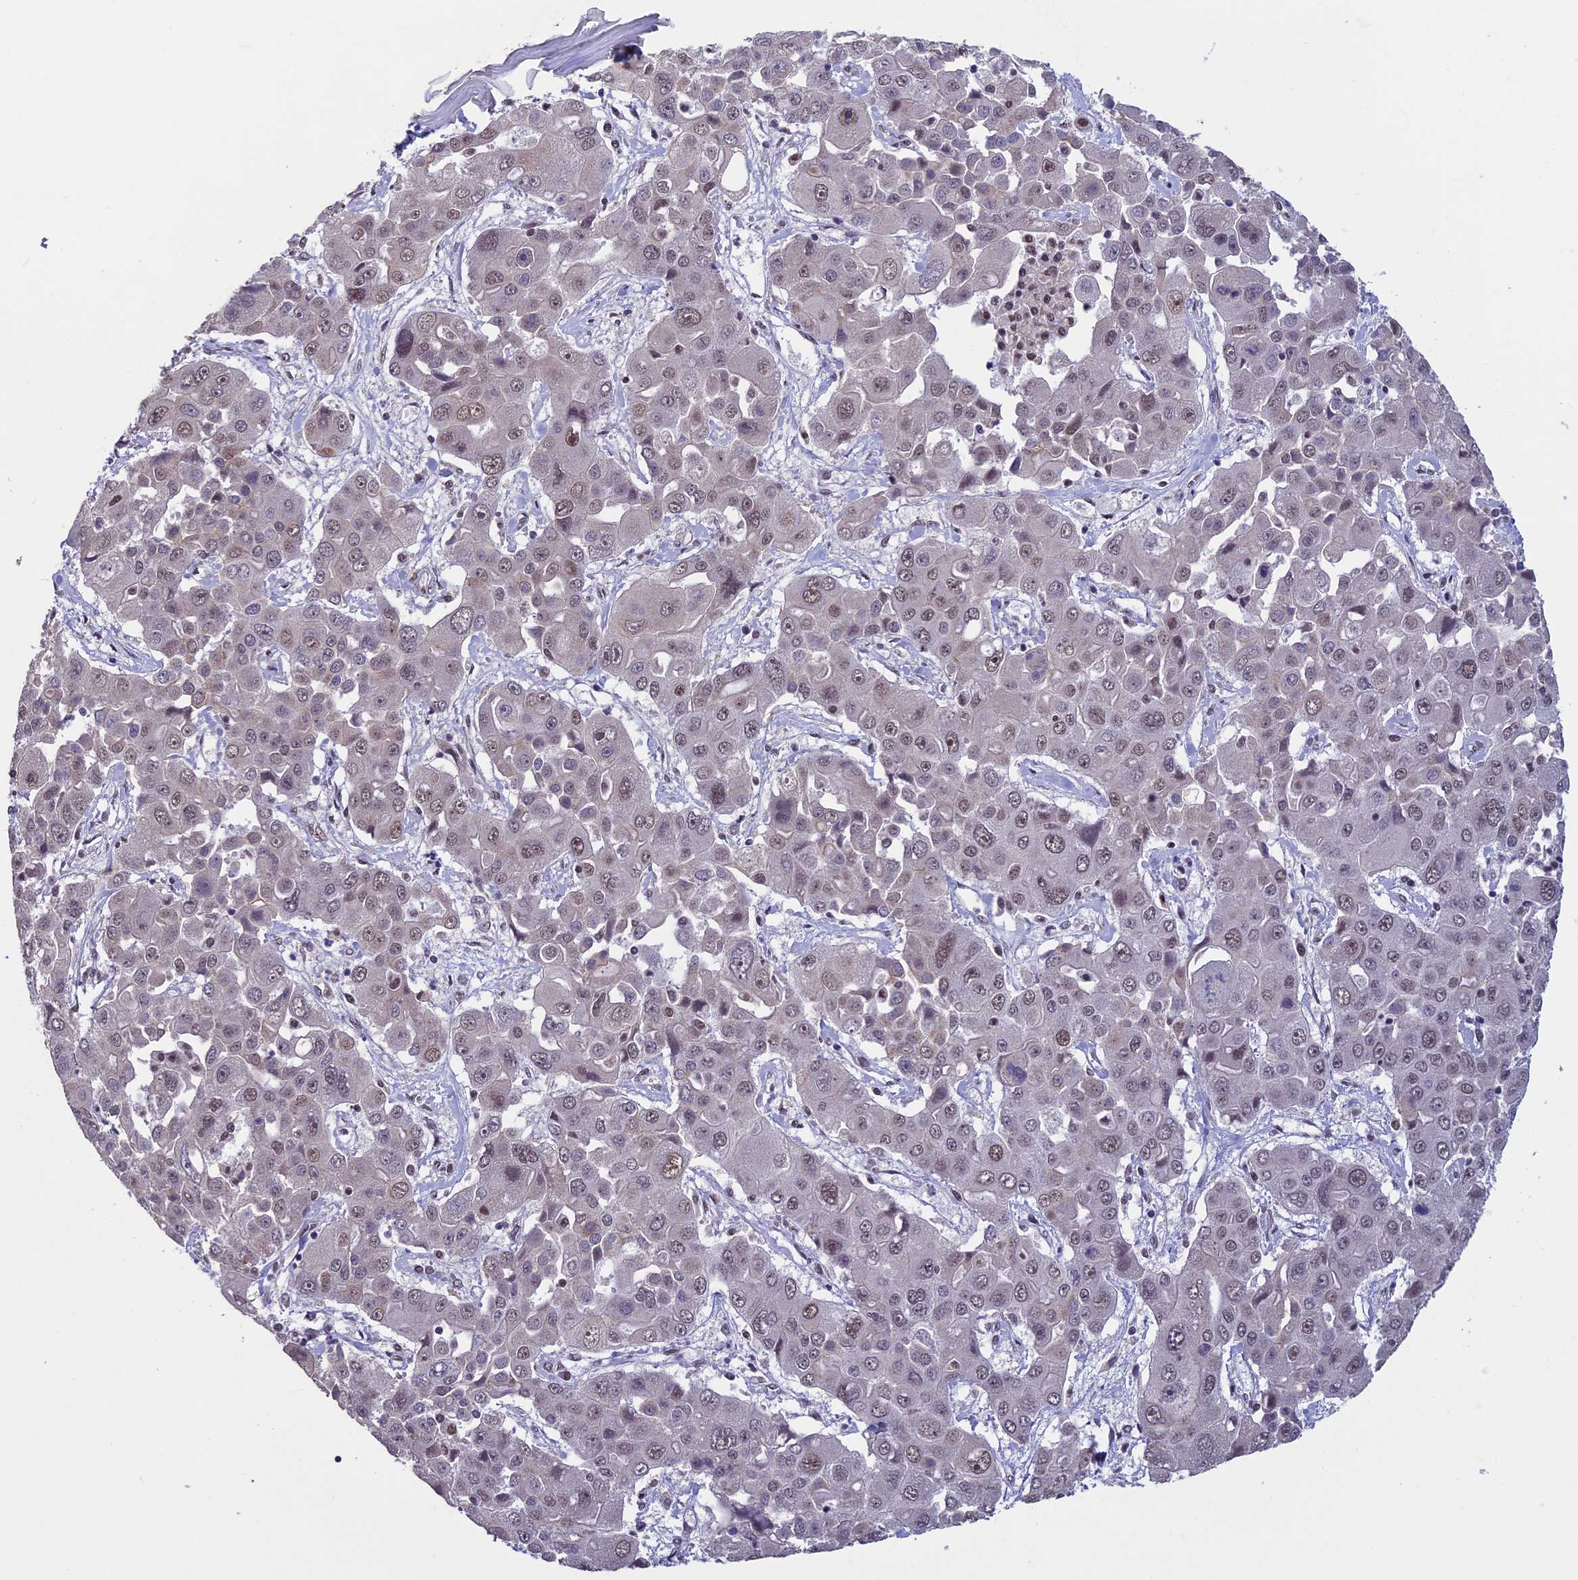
{"staining": {"intensity": "weak", "quantity": "25%-75%", "location": "nuclear"}, "tissue": "liver cancer", "cell_type": "Tumor cells", "image_type": "cancer", "snomed": [{"axis": "morphology", "description": "Cholangiocarcinoma"}, {"axis": "topography", "description": "Liver"}], "caption": "Liver cancer stained with DAB (3,3'-diaminobenzidine) immunohistochemistry demonstrates low levels of weak nuclear staining in approximately 25%-75% of tumor cells.", "gene": "RNF40", "patient": {"sex": "male", "age": 67}}